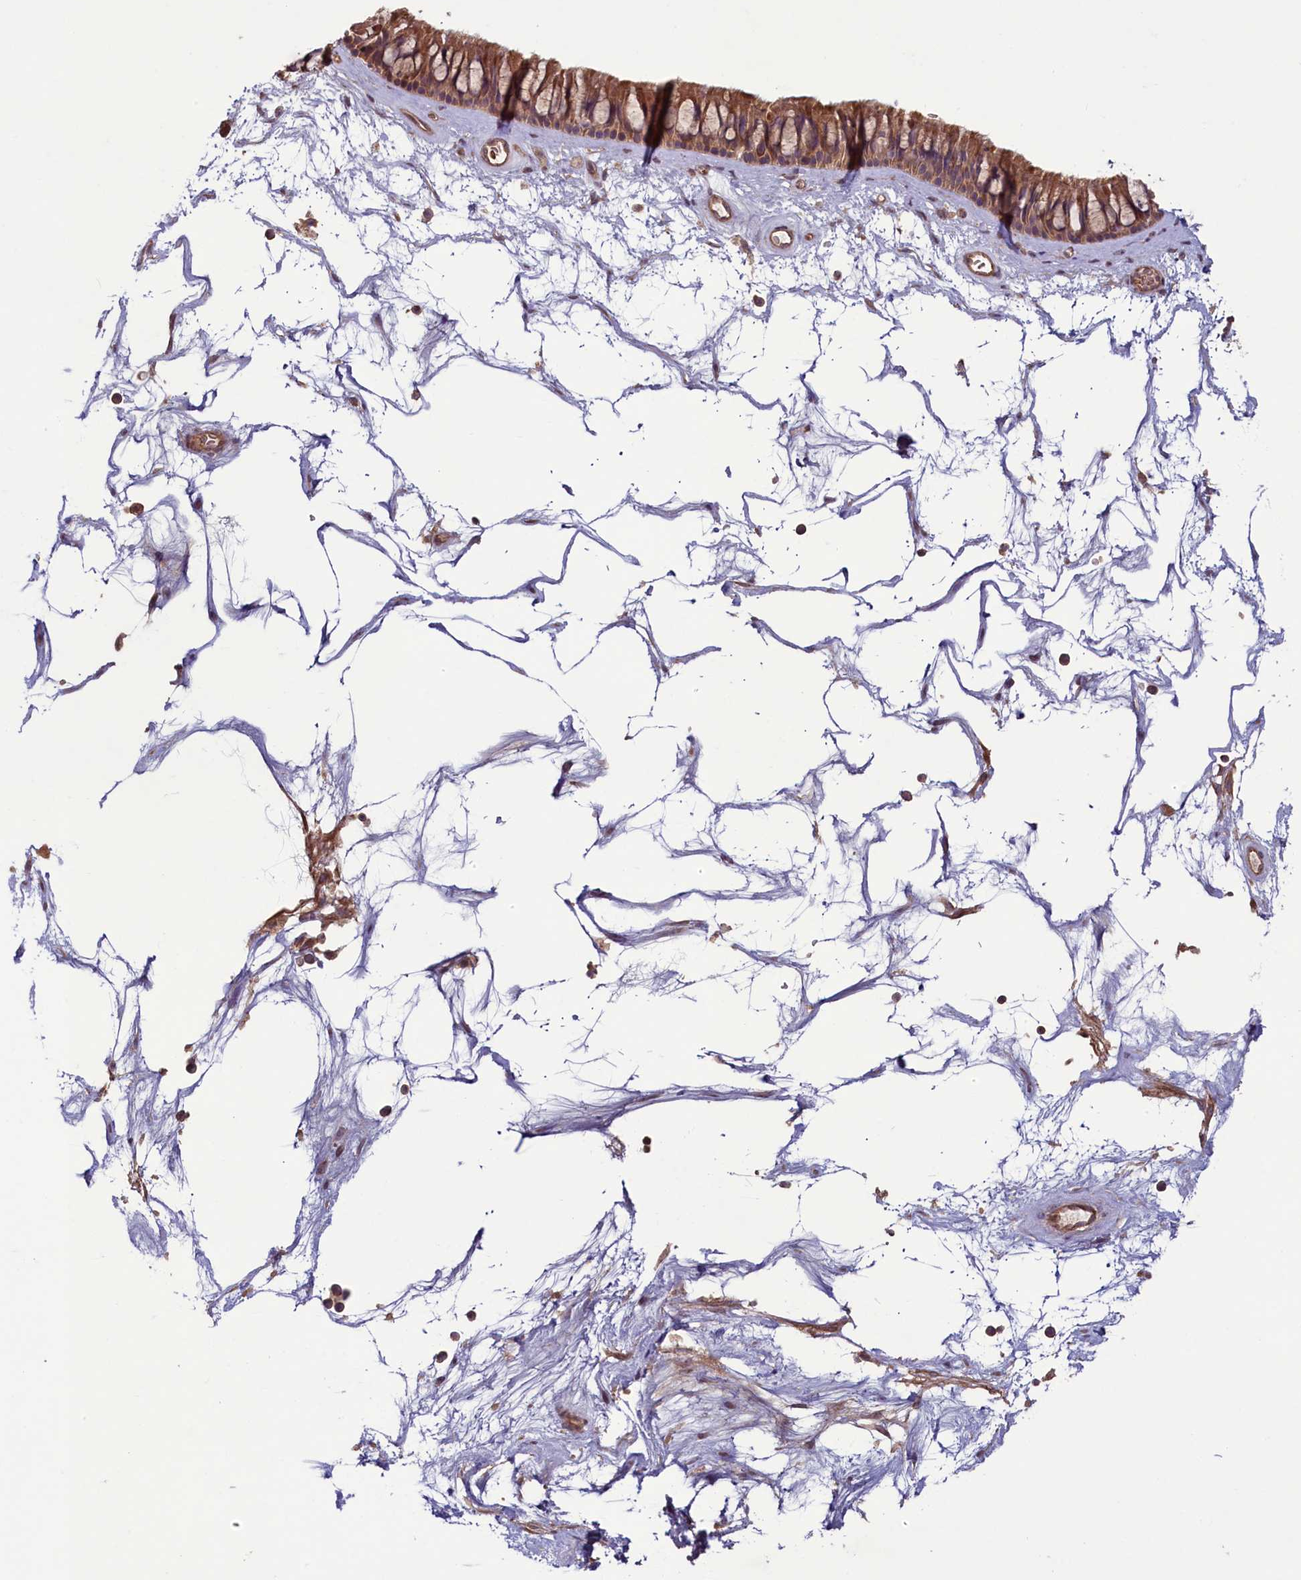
{"staining": {"intensity": "moderate", "quantity": ">75%", "location": "cytoplasmic/membranous"}, "tissue": "nasopharynx", "cell_type": "Respiratory epithelial cells", "image_type": "normal", "snomed": [{"axis": "morphology", "description": "Normal tissue, NOS"}, {"axis": "topography", "description": "Nasopharynx"}], "caption": "Nasopharynx stained with immunohistochemistry (IHC) demonstrates moderate cytoplasmic/membranous positivity in about >75% of respiratory epithelial cells. (DAB (3,3'-diaminobenzidine) IHC, brown staining for protein, blue staining for nuclei).", "gene": "CIAO2B", "patient": {"sex": "male", "age": 64}}